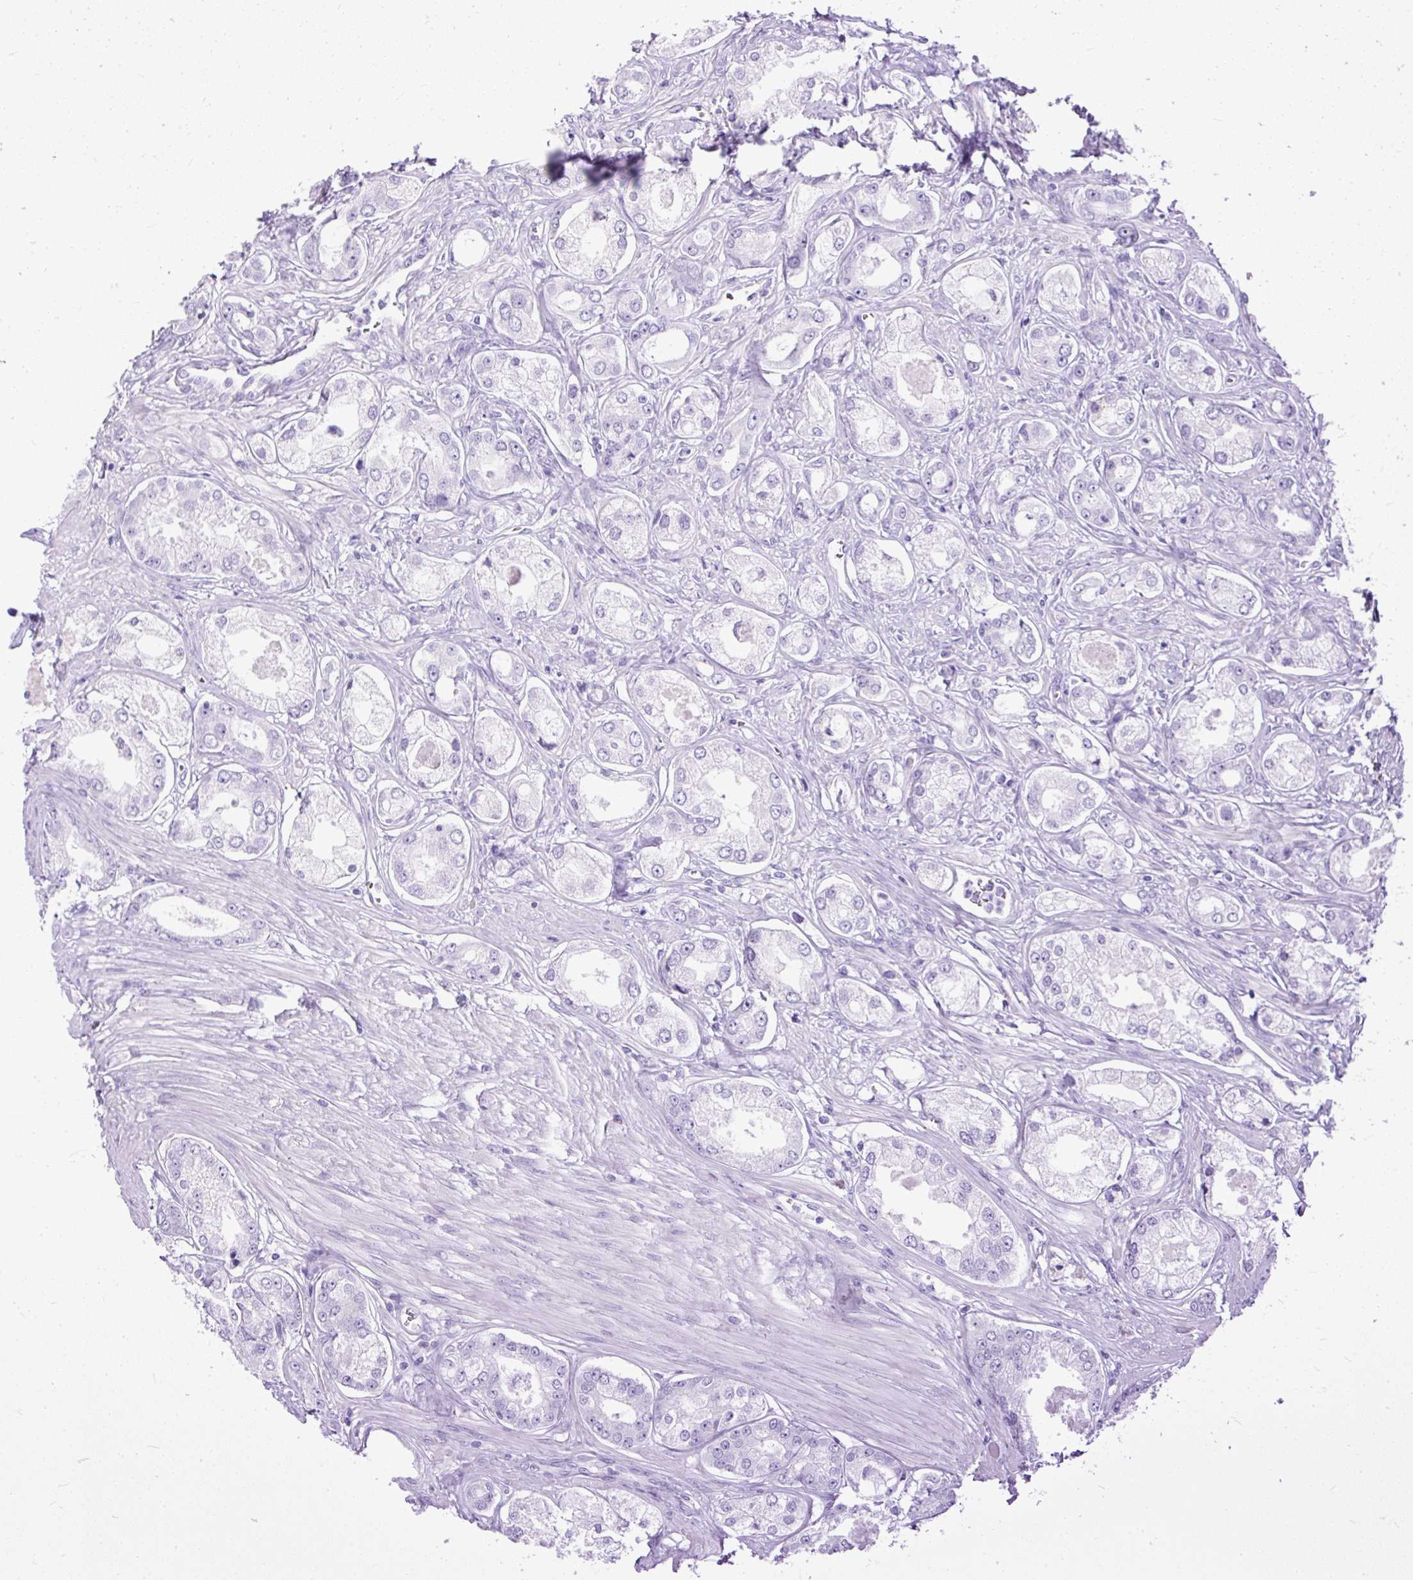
{"staining": {"intensity": "negative", "quantity": "none", "location": "none"}, "tissue": "prostate cancer", "cell_type": "Tumor cells", "image_type": "cancer", "snomed": [{"axis": "morphology", "description": "Adenocarcinoma, Low grade"}, {"axis": "topography", "description": "Prostate"}], "caption": "Immunohistochemistry image of neoplastic tissue: prostate low-grade adenocarcinoma stained with DAB (3,3'-diaminobenzidine) demonstrates no significant protein staining in tumor cells. (Brightfield microscopy of DAB immunohistochemistry at high magnification).", "gene": "HEY1", "patient": {"sex": "male", "age": 68}}